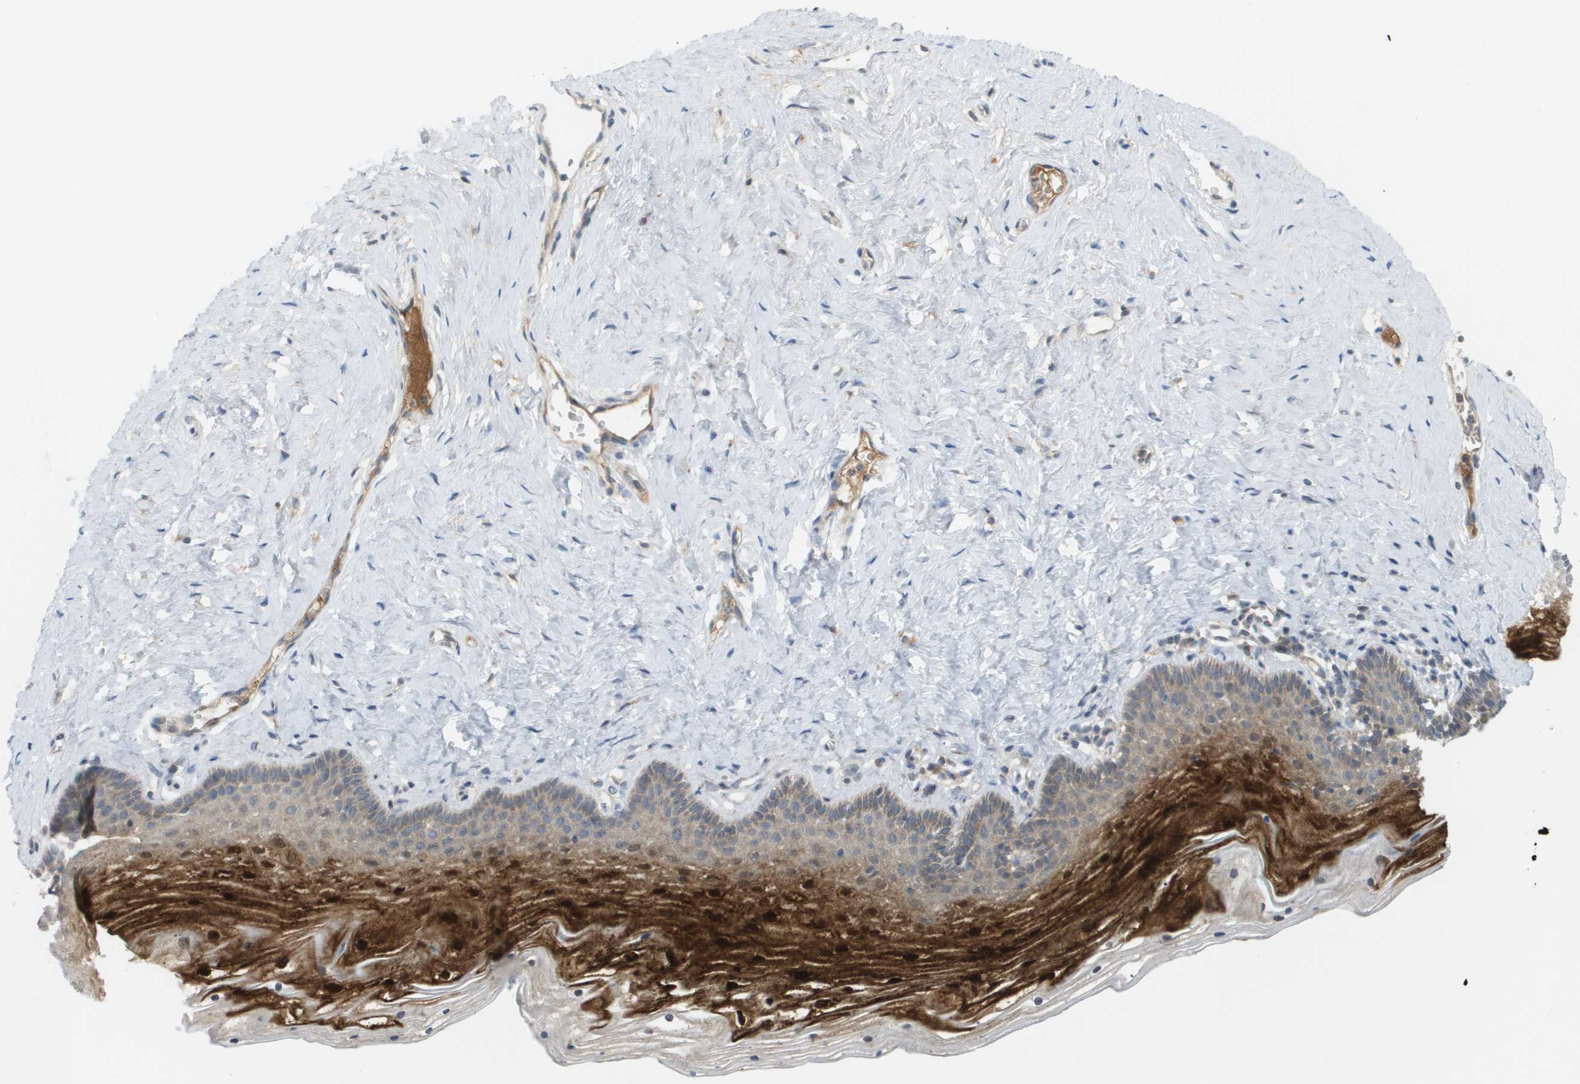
{"staining": {"intensity": "strong", "quantity": "25%-75%", "location": "cytoplasmic/membranous,nuclear"}, "tissue": "vagina", "cell_type": "Squamous epithelial cells", "image_type": "normal", "snomed": [{"axis": "morphology", "description": "Normal tissue, NOS"}, {"axis": "topography", "description": "Vagina"}], "caption": "The photomicrograph displays immunohistochemical staining of benign vagina. There is strong cytoplasmic/membranous,nuclear positivity is appreciated in about 25%-75% of squamous epithelial cells. Immunohistochemistry stains the protein in brown and the nuclei are stained blue.", "gene": "PROC", "patient": {"sex": "female", "age": 32}}